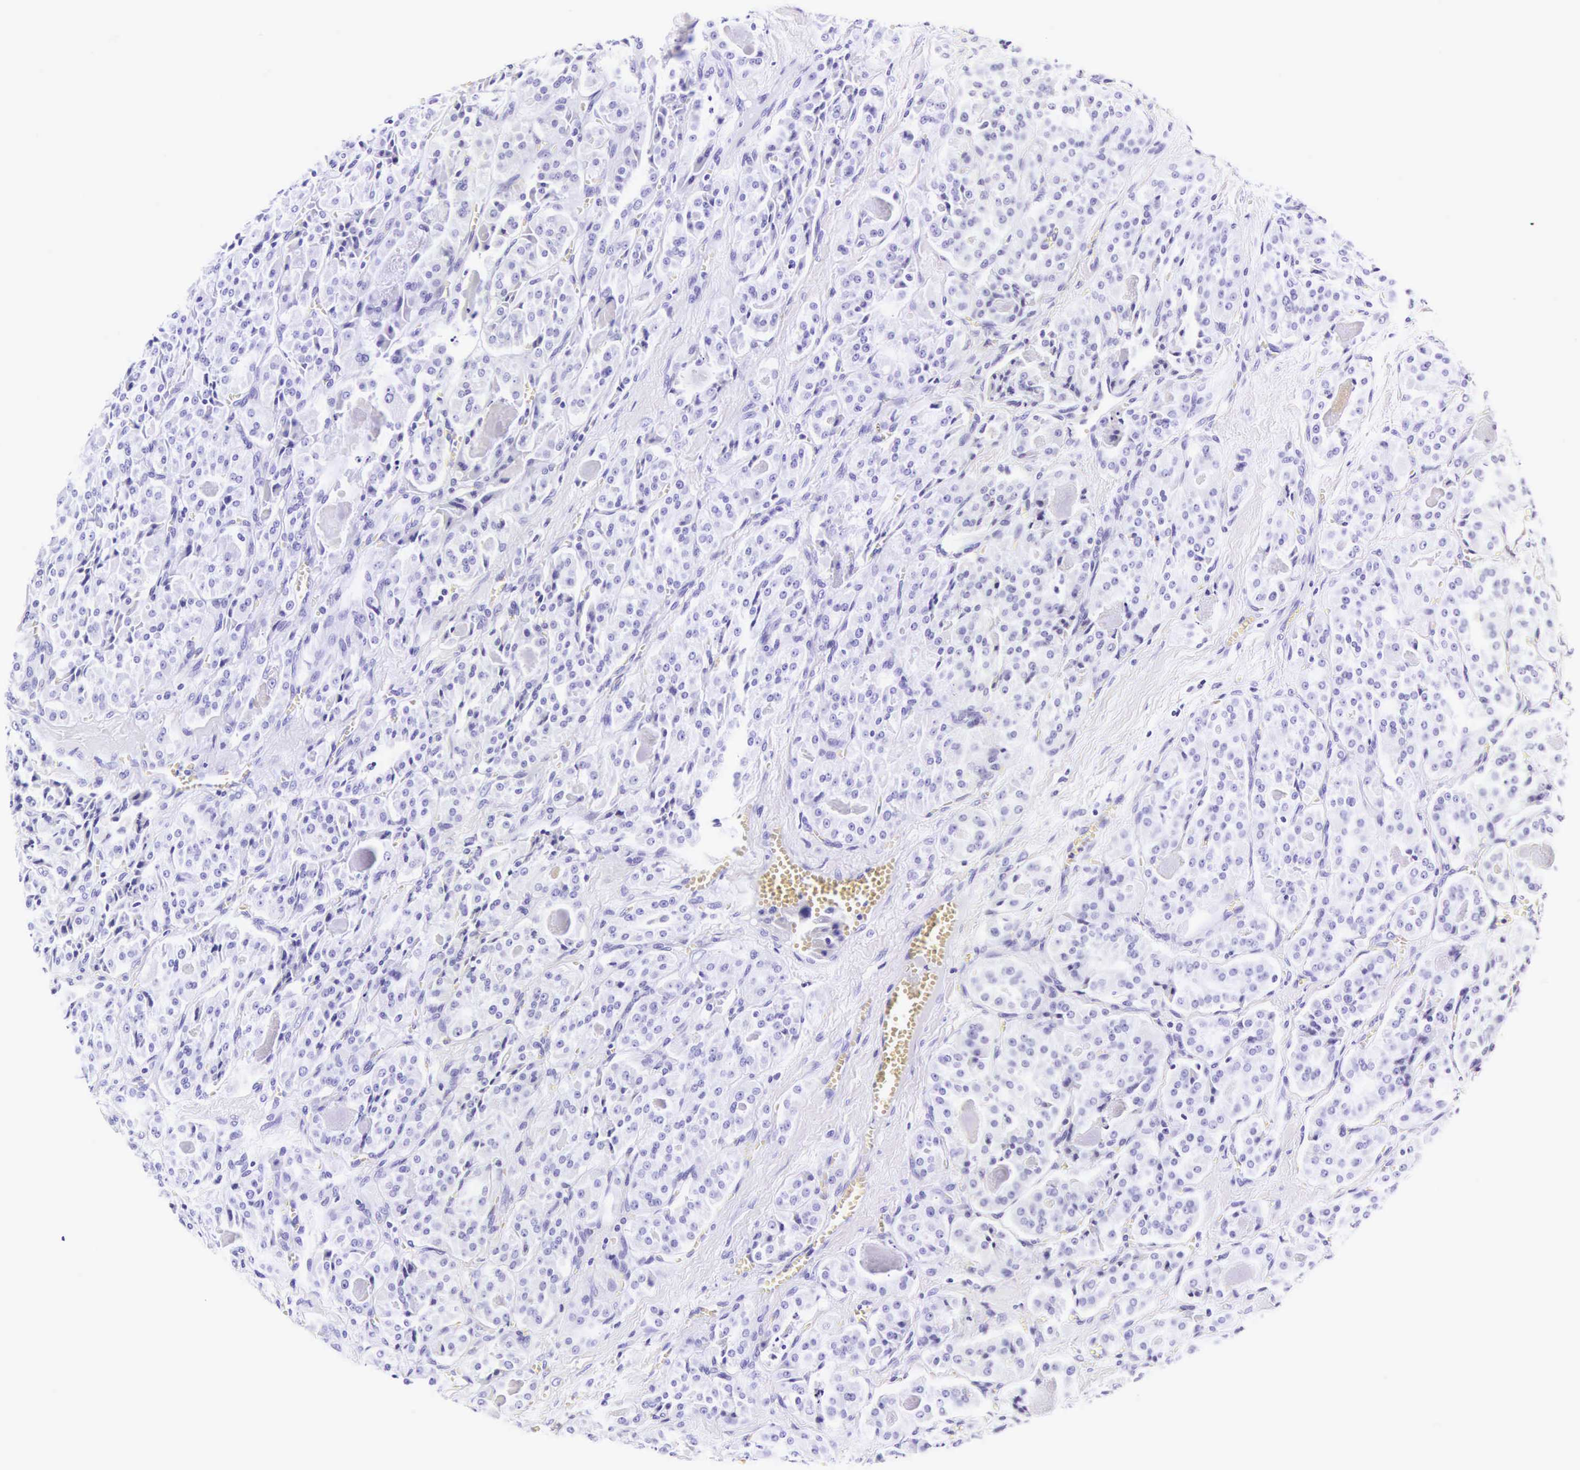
{"staining": {"intensity": "negative", "quantity": "none", "location": "none"}, "tissue": "thyroid cancer", "cell_type": "Tumor cells", "image_type": "cancer", "snomed": [{"axis": "morphology", "description": "Carcinoma, NOS"}, {"axis": "topography", "description": "Thyroid gland"}], "caption": "An immunohistochemistry micrograph of thyroid cancer is shown. There is no staining in tumor cells of thyroid cancer.", "gene": "CD1A", "patient": {"sex": "male", "age": 76}}